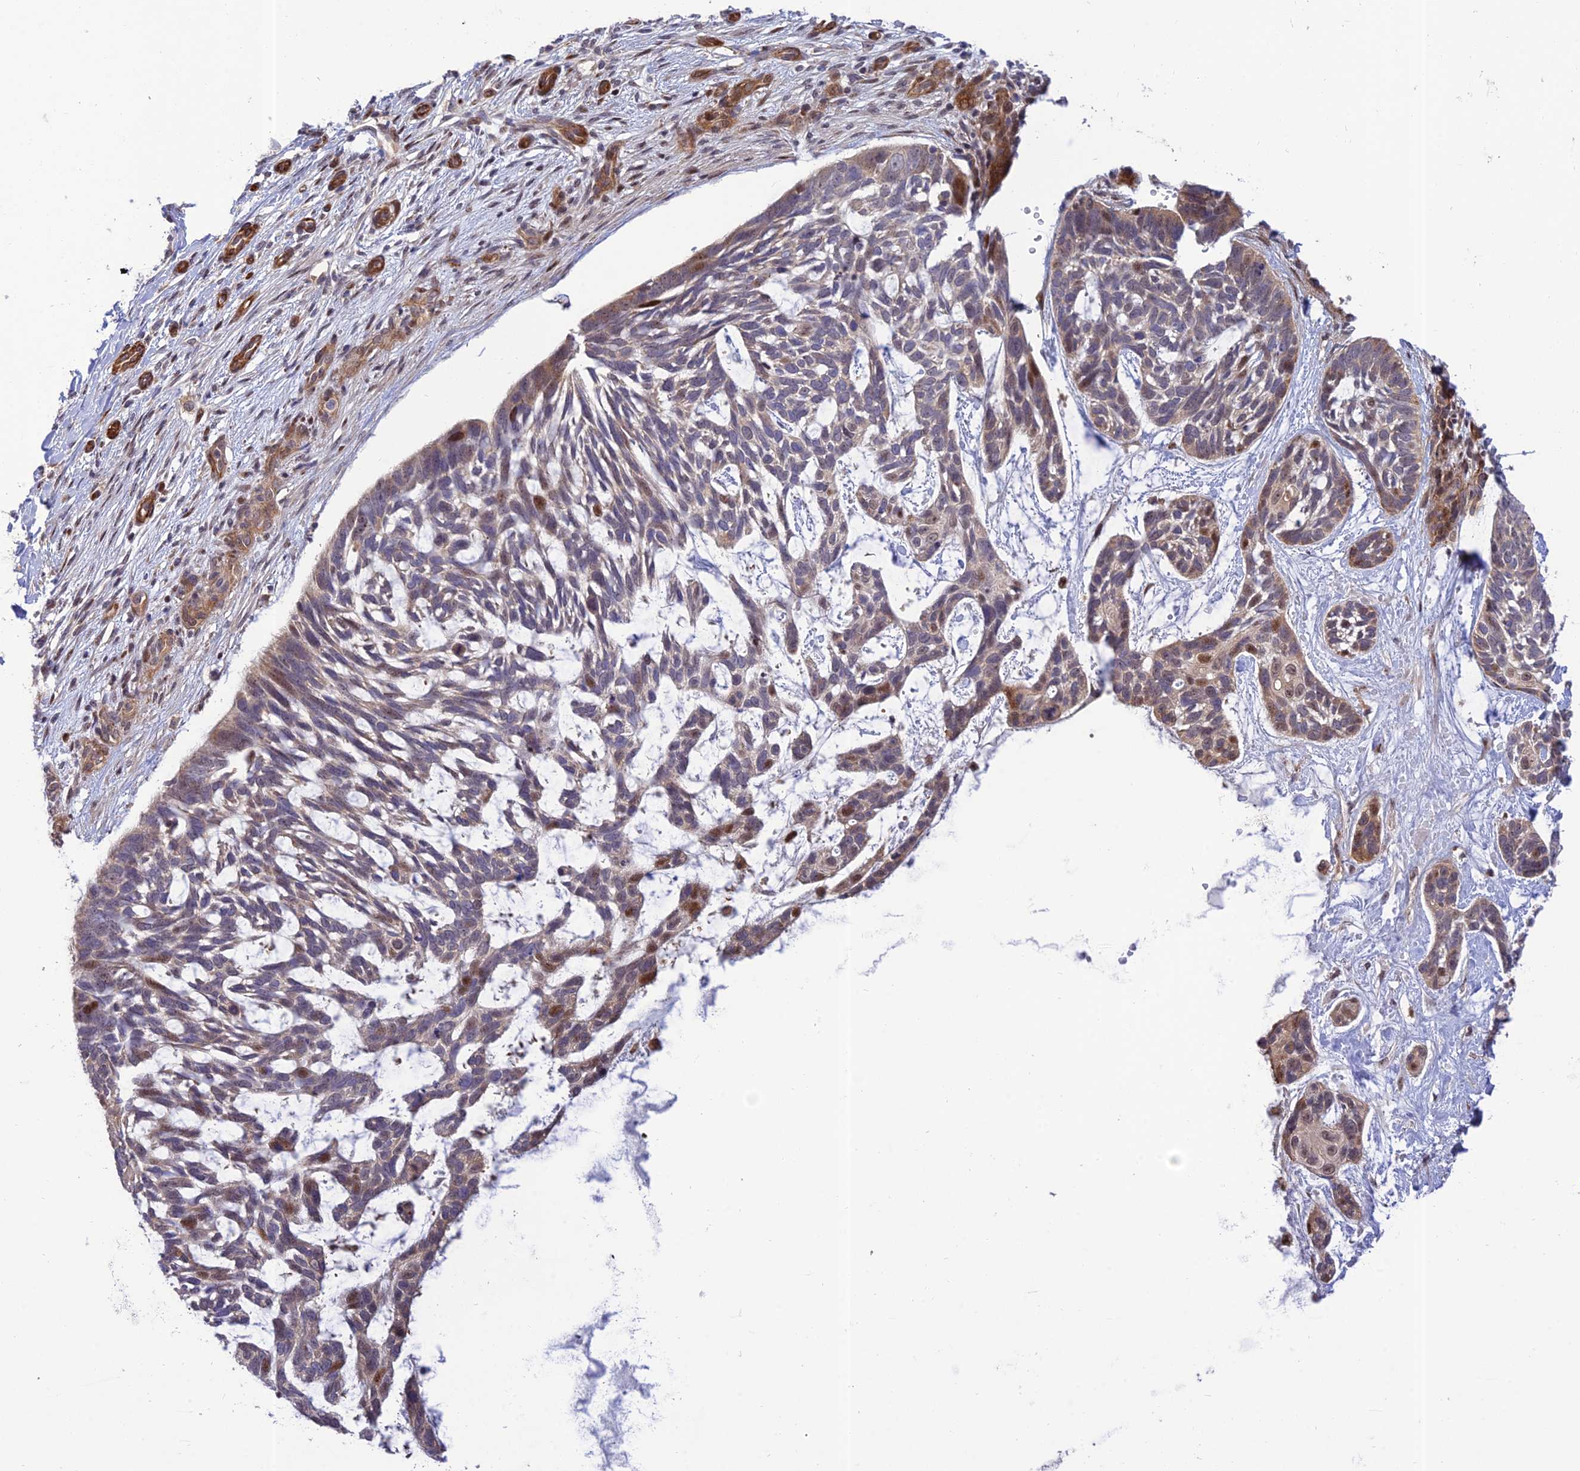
{"staining": {"intensity": "moderate", "quantity": "<25%", "location": "nuclear"}, "tissue": "skin cancer", "cell_type": "Tumor cells", "image_type": "cancer", "snomed": [{"axis": "morphology", "description": "Basal cell carcinoma"}, {"axis": "topography", "description": "Skin"}], "caption": "Protein staining demonstrates moderate nuclear staining in approximately <25% of tumor cells in skin basal cell carcinoma.", "gene": "ZNF584", "patient": {"sex": "male", "age": 88}}